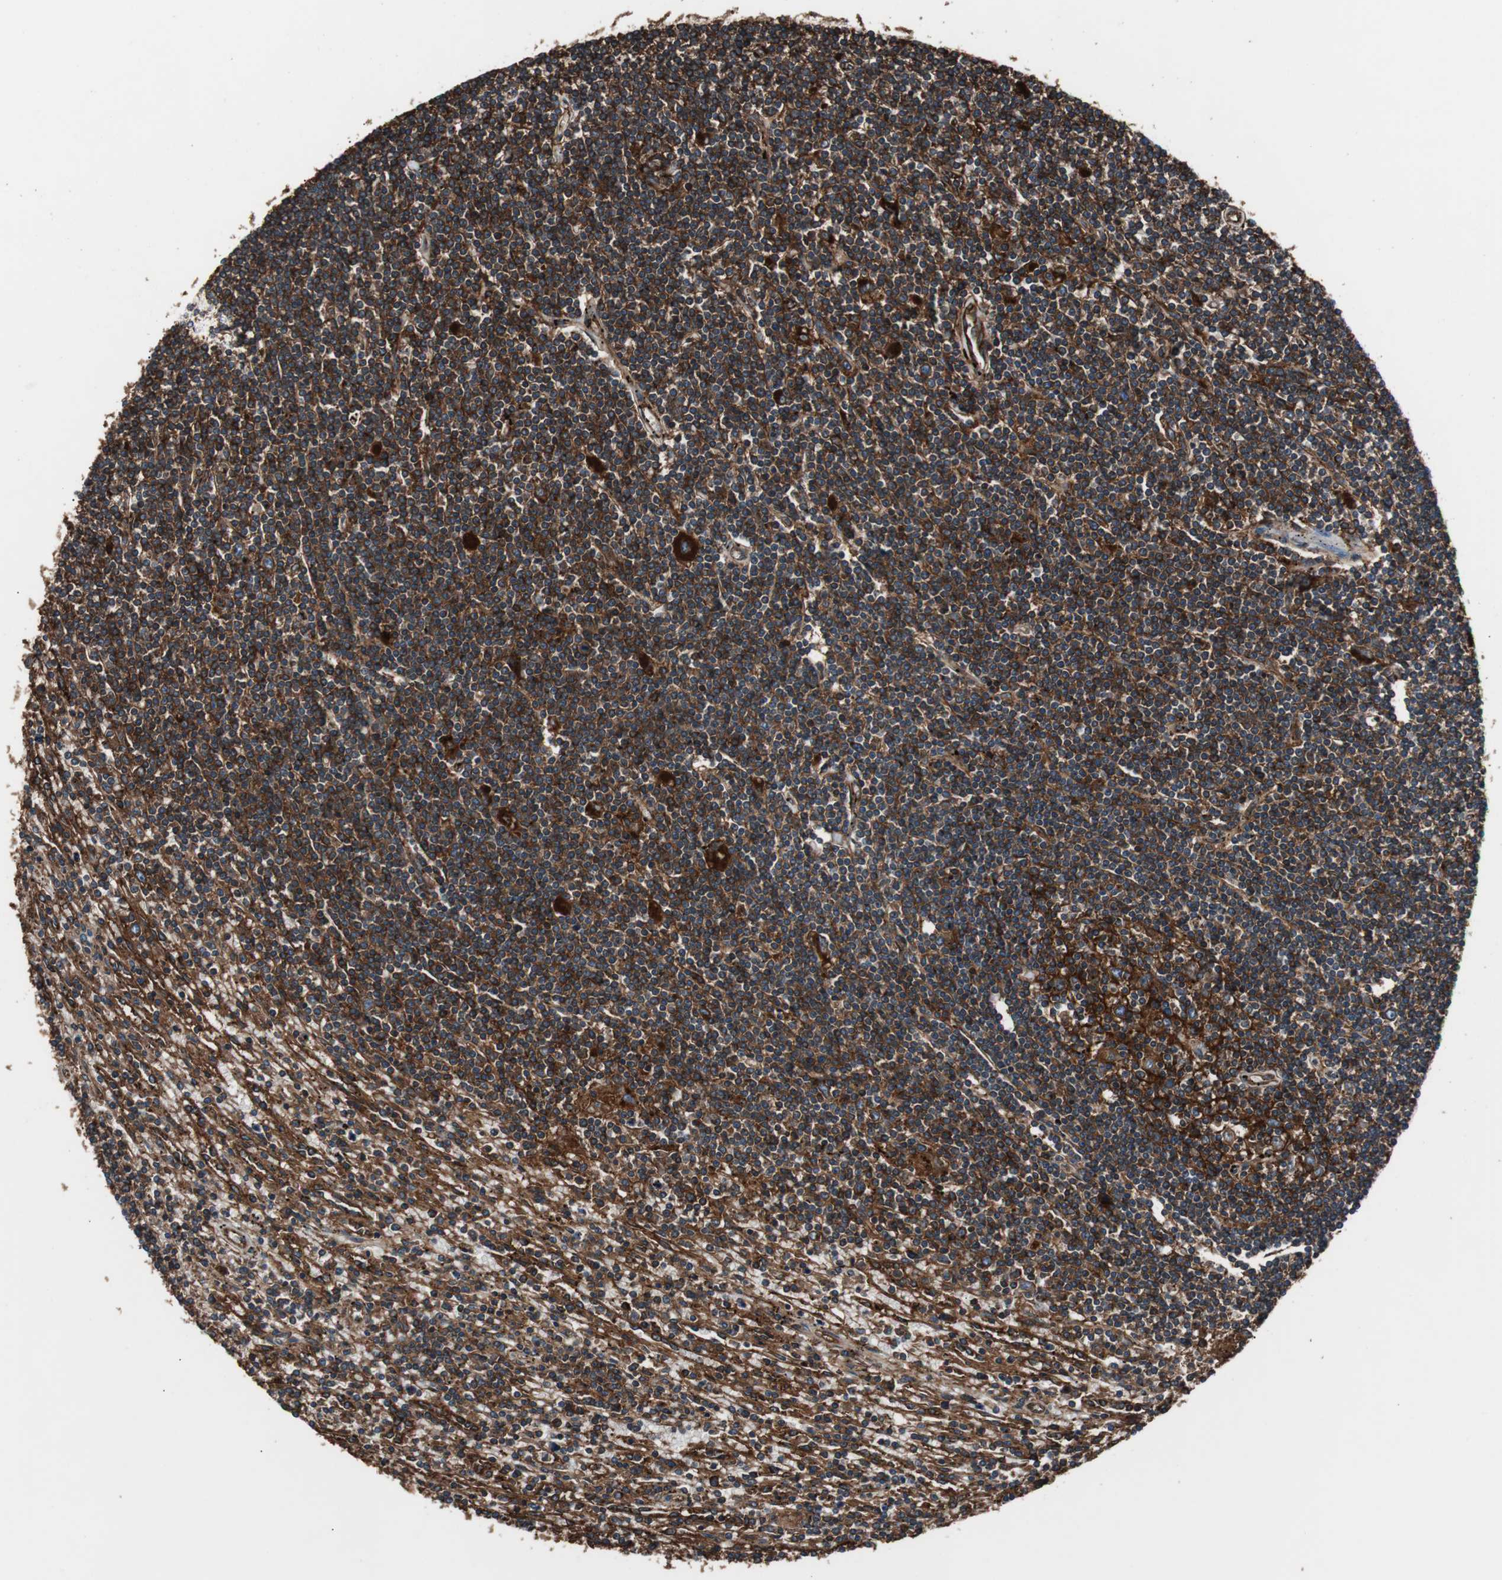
{"staining": {"intensity": "strong", "quantity": ">75%", "location": "cytoplasmic/membranous"}, "tissue": "lymphoma", "cell_type": "Tumor cells", "image_type": "cancer", "snomed": [{"axis": "morphology", "description": "Malignant lymphoma, non-Hodgkin's type, Low grade"}, {"axis": "topography", "description": "Spleen"}], "caption": "This is a photomicrograph of immunohistochemistry (IHC) staining of low-grade malignant lymphoma, non-Hodgkin's type, which shows strong positivity in the cytoplasmic/membranous of tumor cells.", "gene": "B2M", "patient": {"sex": "male", "age": 76}}